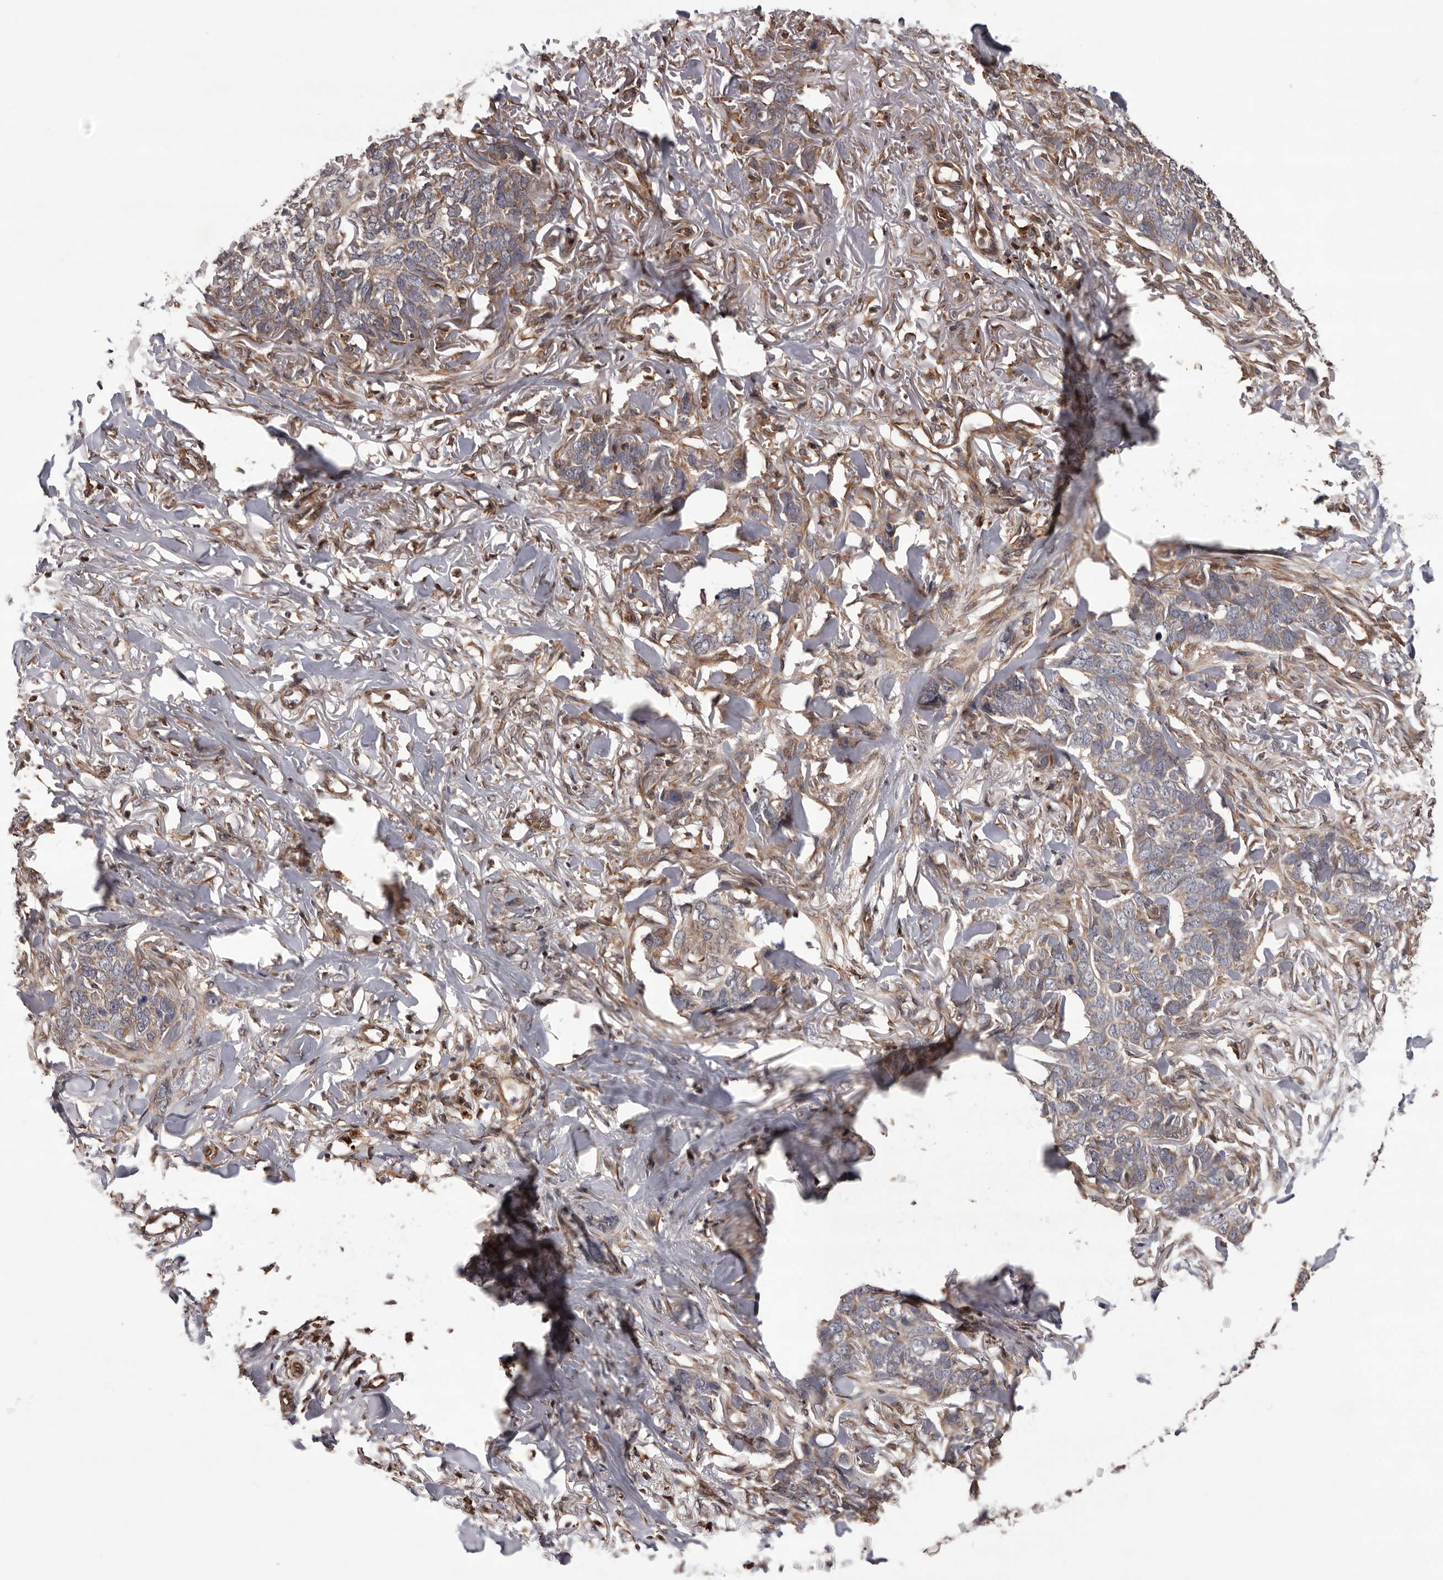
{"staining": {"intensity": "weak", "quantity": ">75%", "location": "cytoplasmic/membranous"}, "tissue": "skin cancer", "cell_type": "Tumor cells", "image_type": "cancer", "snomed": [{"axis": "morphology", "description": "Normal tissue, NOS"}, {"axis": "morphology", "description": "Basal cell carcinoma"}, {"axis": "topography", "description": "Skin"}], "caption": "Protein staining demonstrates weak cytoplasmic/membranous expression in about >75% of tumor cells in skin basal cell carcinoma.", "gene": "GADD45B", "patient": {"sex": "male", "age": 77}}